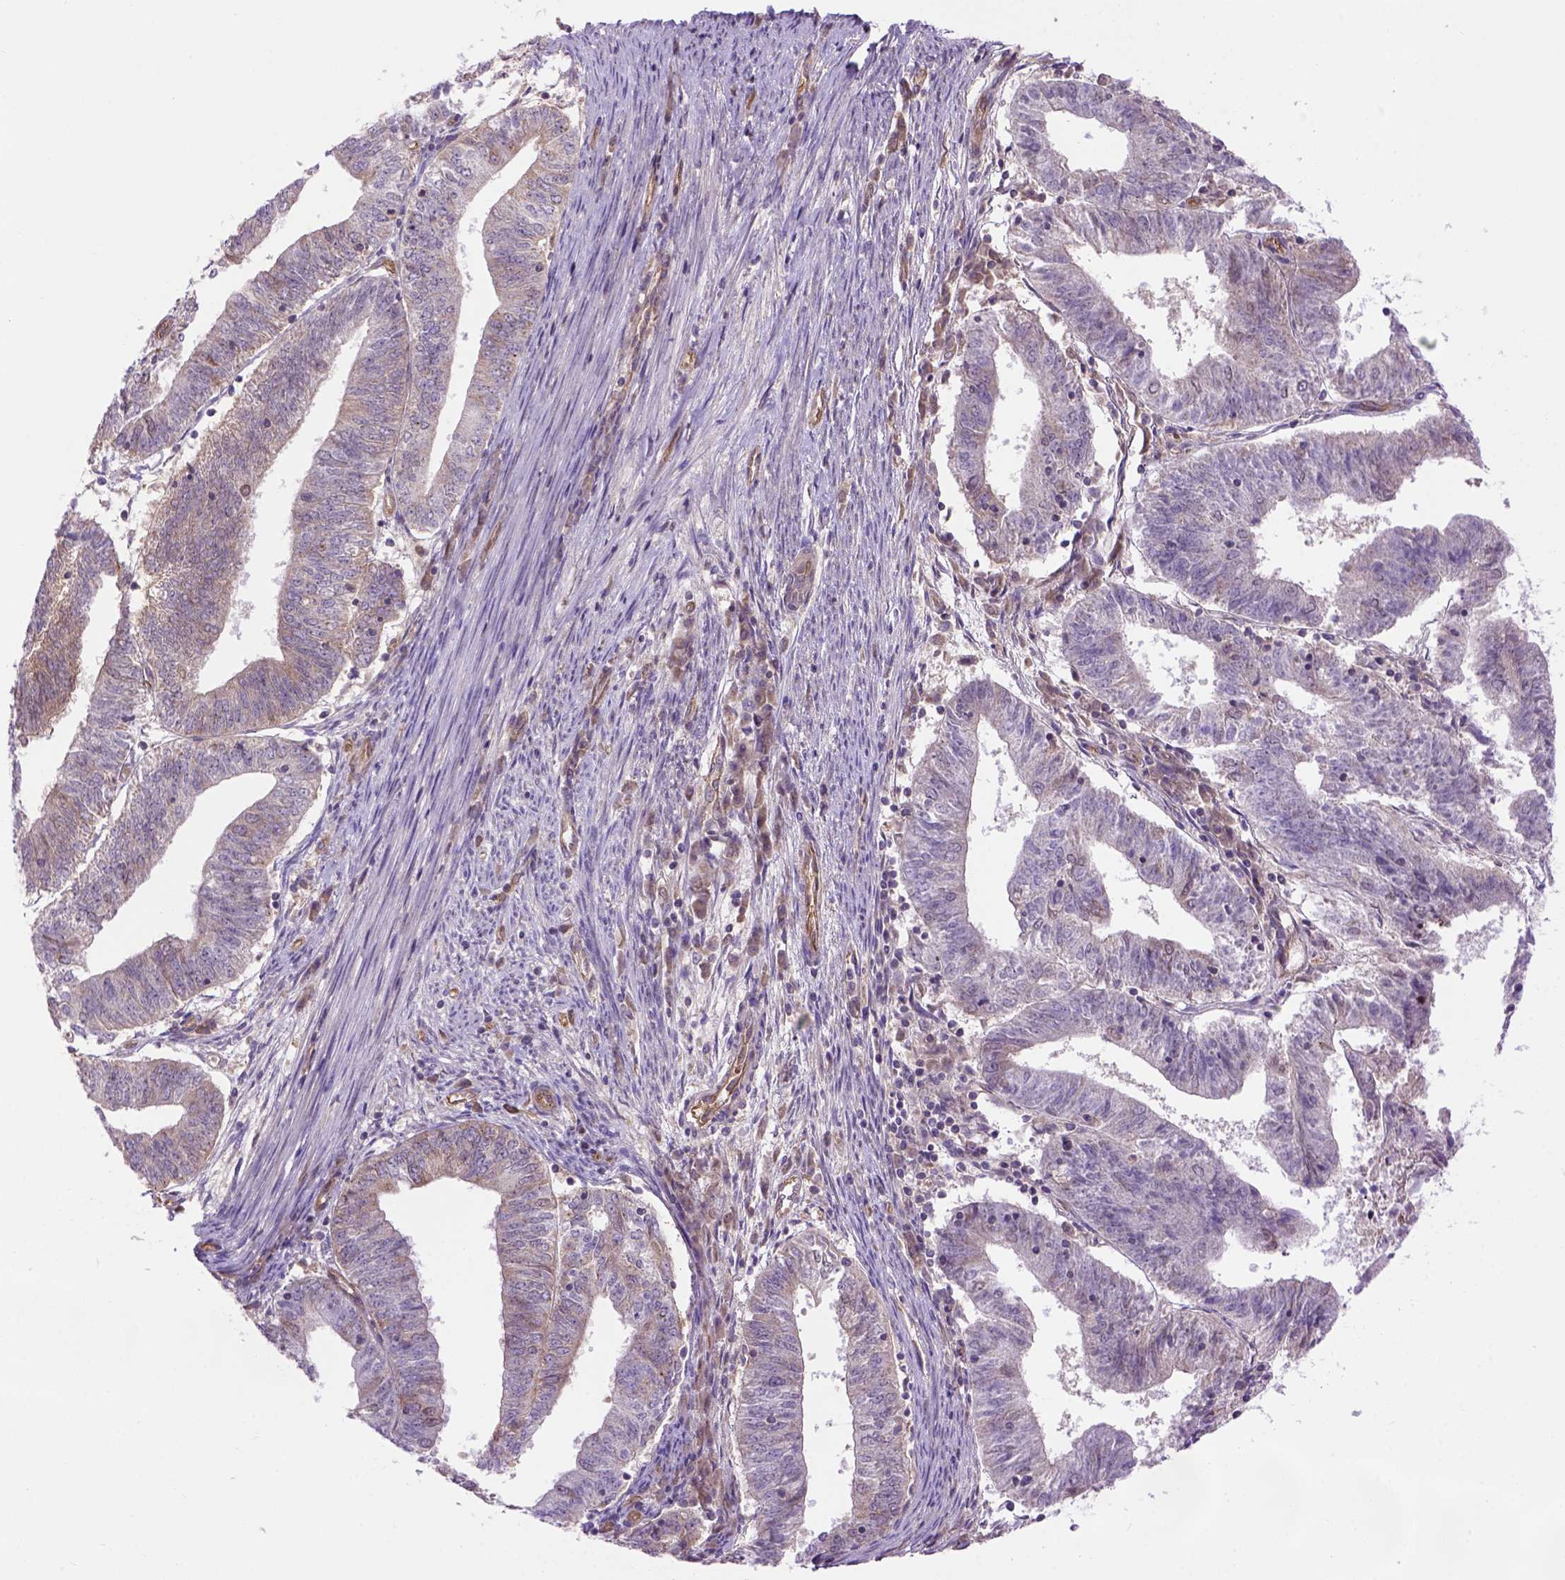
{"staining": {"intensity": "negative", "quantity": "none", "location": "none"}, "tissue": "endometrial cancer", "cell_type": "Tumor cells", "image_type": "cancer", "snomed": [{"axis": "morphology", "description": "Adenocarcinoma, NOS"}, {"axis": "topography", "description": "Endometrium"}], "caption": "Photomicrograph shows no protein positivity in tumor cells of endometrial cancer tissue. (DAB immunohistochemistry (IHC) with hematoxylin counter stain).", "gene": "CASKIN2", "patient": {"sex": "female", "age": 82}}